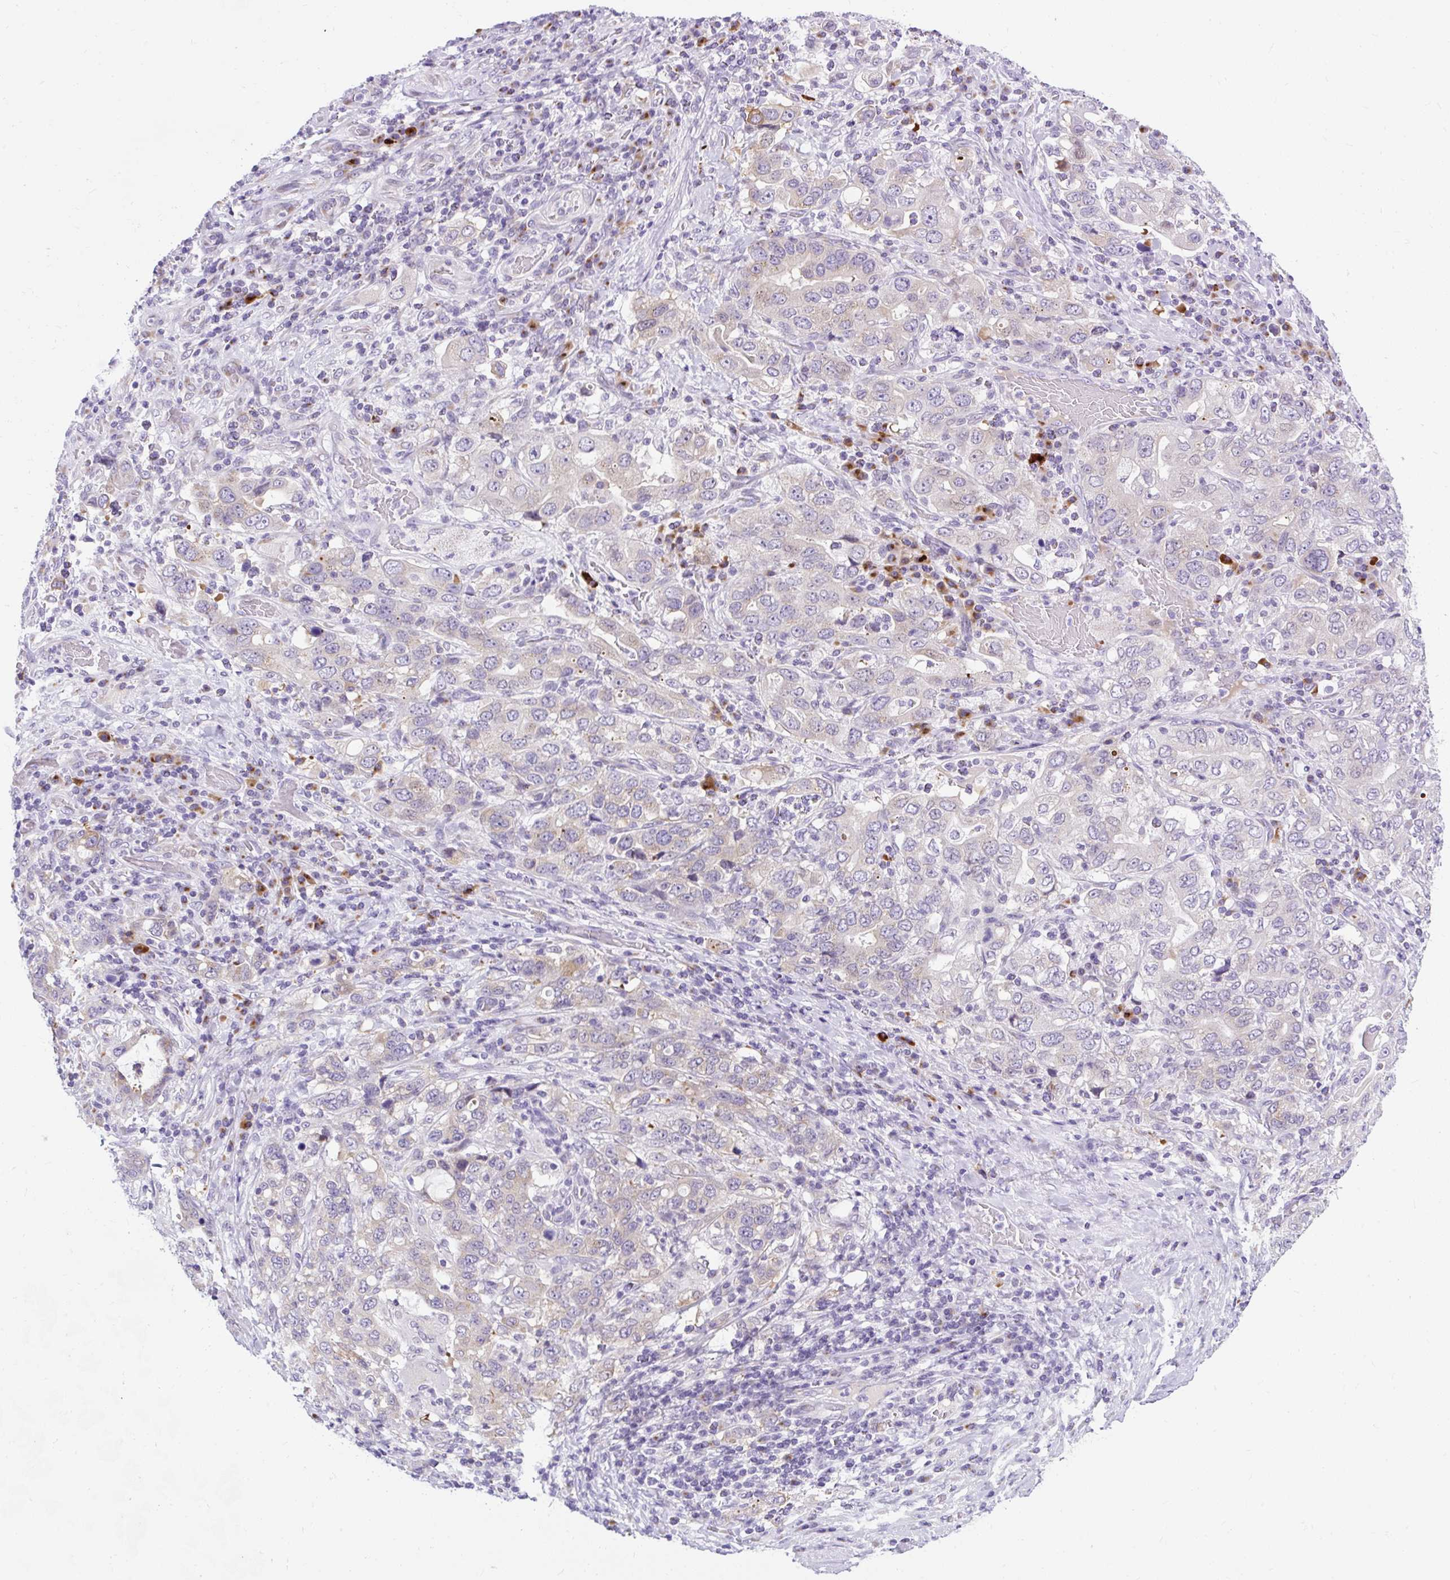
{"staining": {"intensity": "weak", "quantity": "25%-75%", "location": "cytoplasmic/membranous"}, "tissue": "stomach cancer", "cell_type": "Tumor cells", "image_type": "cancer", "snomed": [{"axis": "morphology", "description": "Adenocarcinoma, NOS"}, {"axis": "topography", "description": "Stomach, upper"}, {"axis": "topography", "description": "Stomach"}], "caption": "IHC micrograph of neoplastic tissue: human stomach cancer (adenocarcinoma) stained using immunohistochemistry displays low levels of weak protein expression localized specifically in the cytoplasmic/membranous of tumor cells, appearing as a cytoplasmic/membranous brown color.", "gene": "GOLGA8A", "patient": {"sex": "male", "age": 62}}